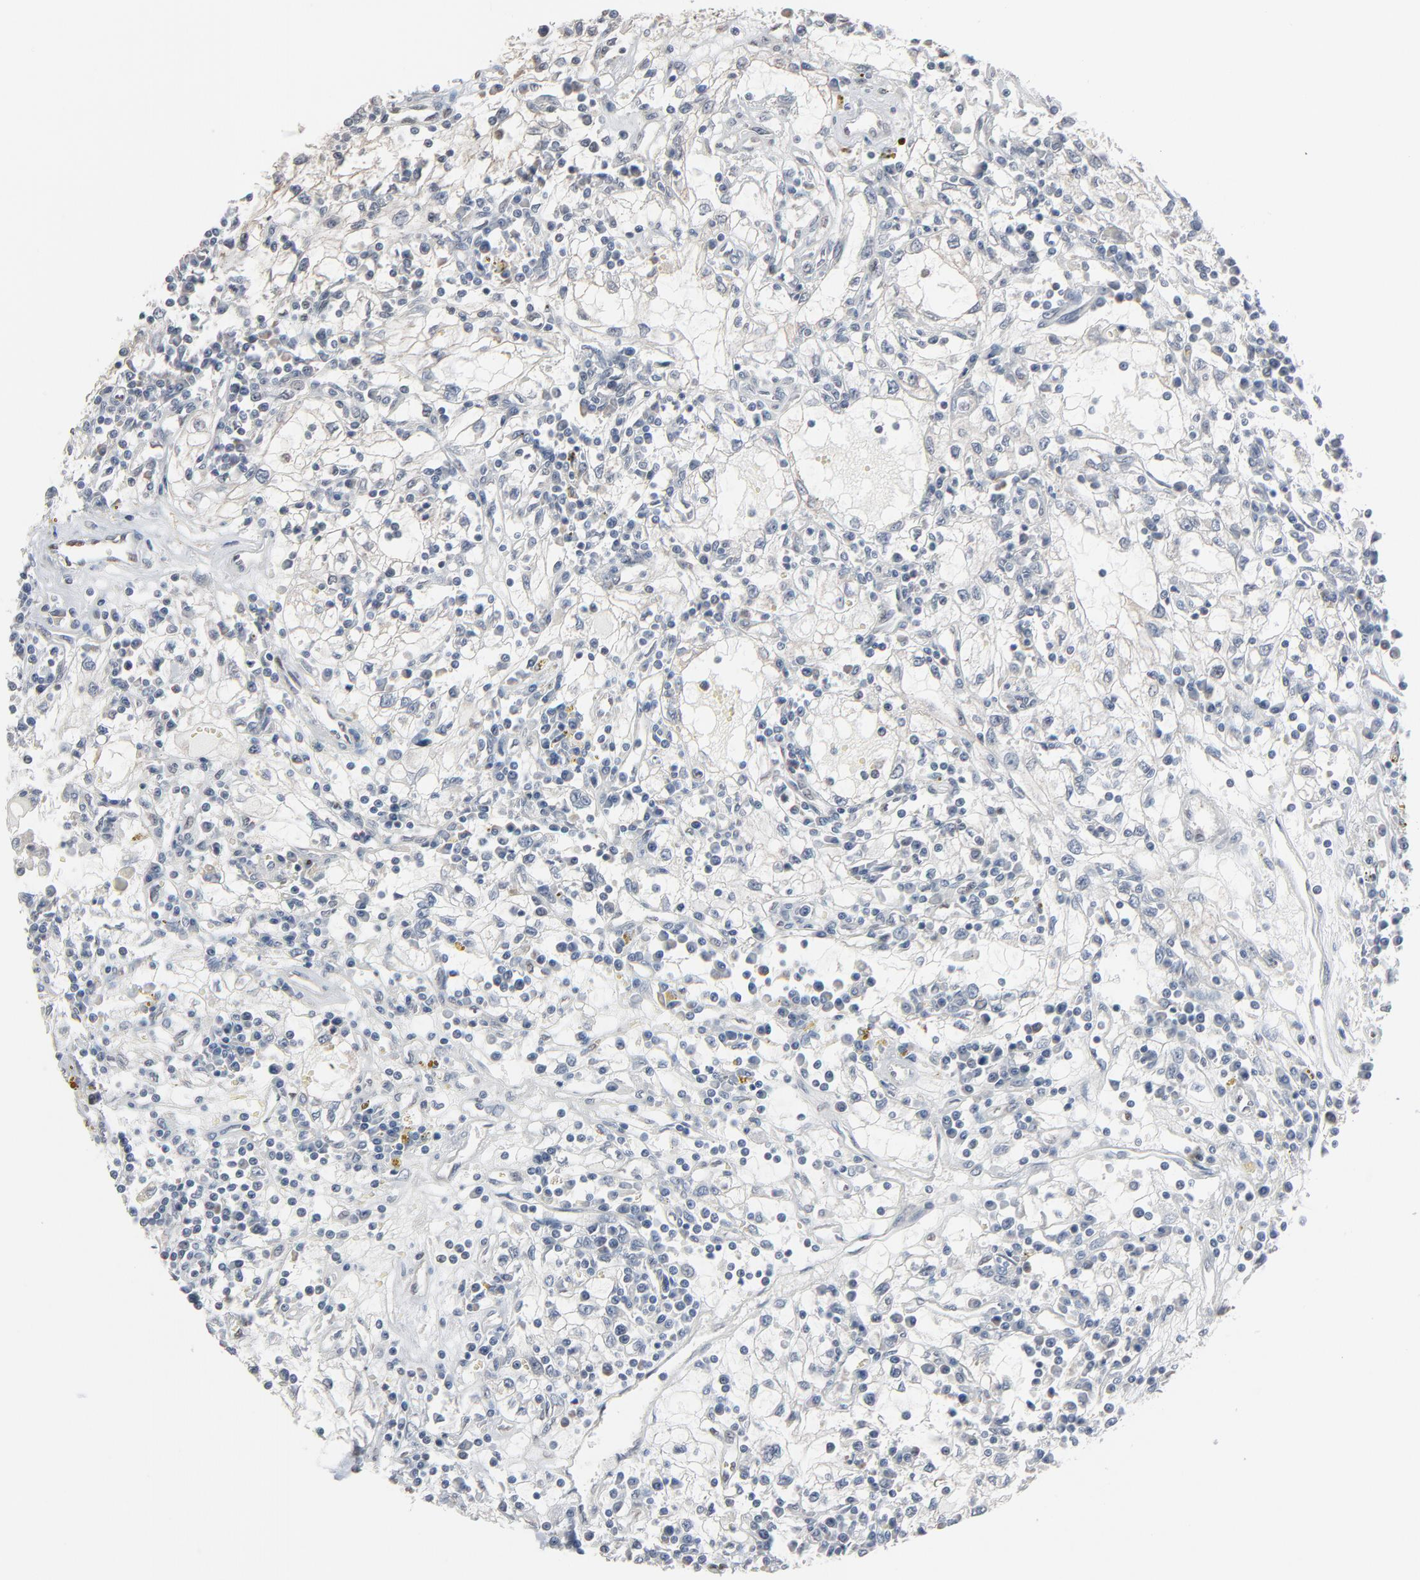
{"staining": {"intensity": "weak", "quantity": "<25%", "location": "nuclear"}, "tissue": "renal cancer", "cell_type": "Tumor cells", "image_type": "cancer", "snomed": [{"axis": "morphology", "description": "Adenocarcinoma, NOS"}, {"axis": "topography", "description": "Kidney"}], "caption": "A high-resolution histopathology image shows immunohistochemistry (IHC) staining of renal cancer, which demonstrates no significant expression in tumor cells.", "gene": "CCT5", "patient": {"sex": "male", "age": 82}}